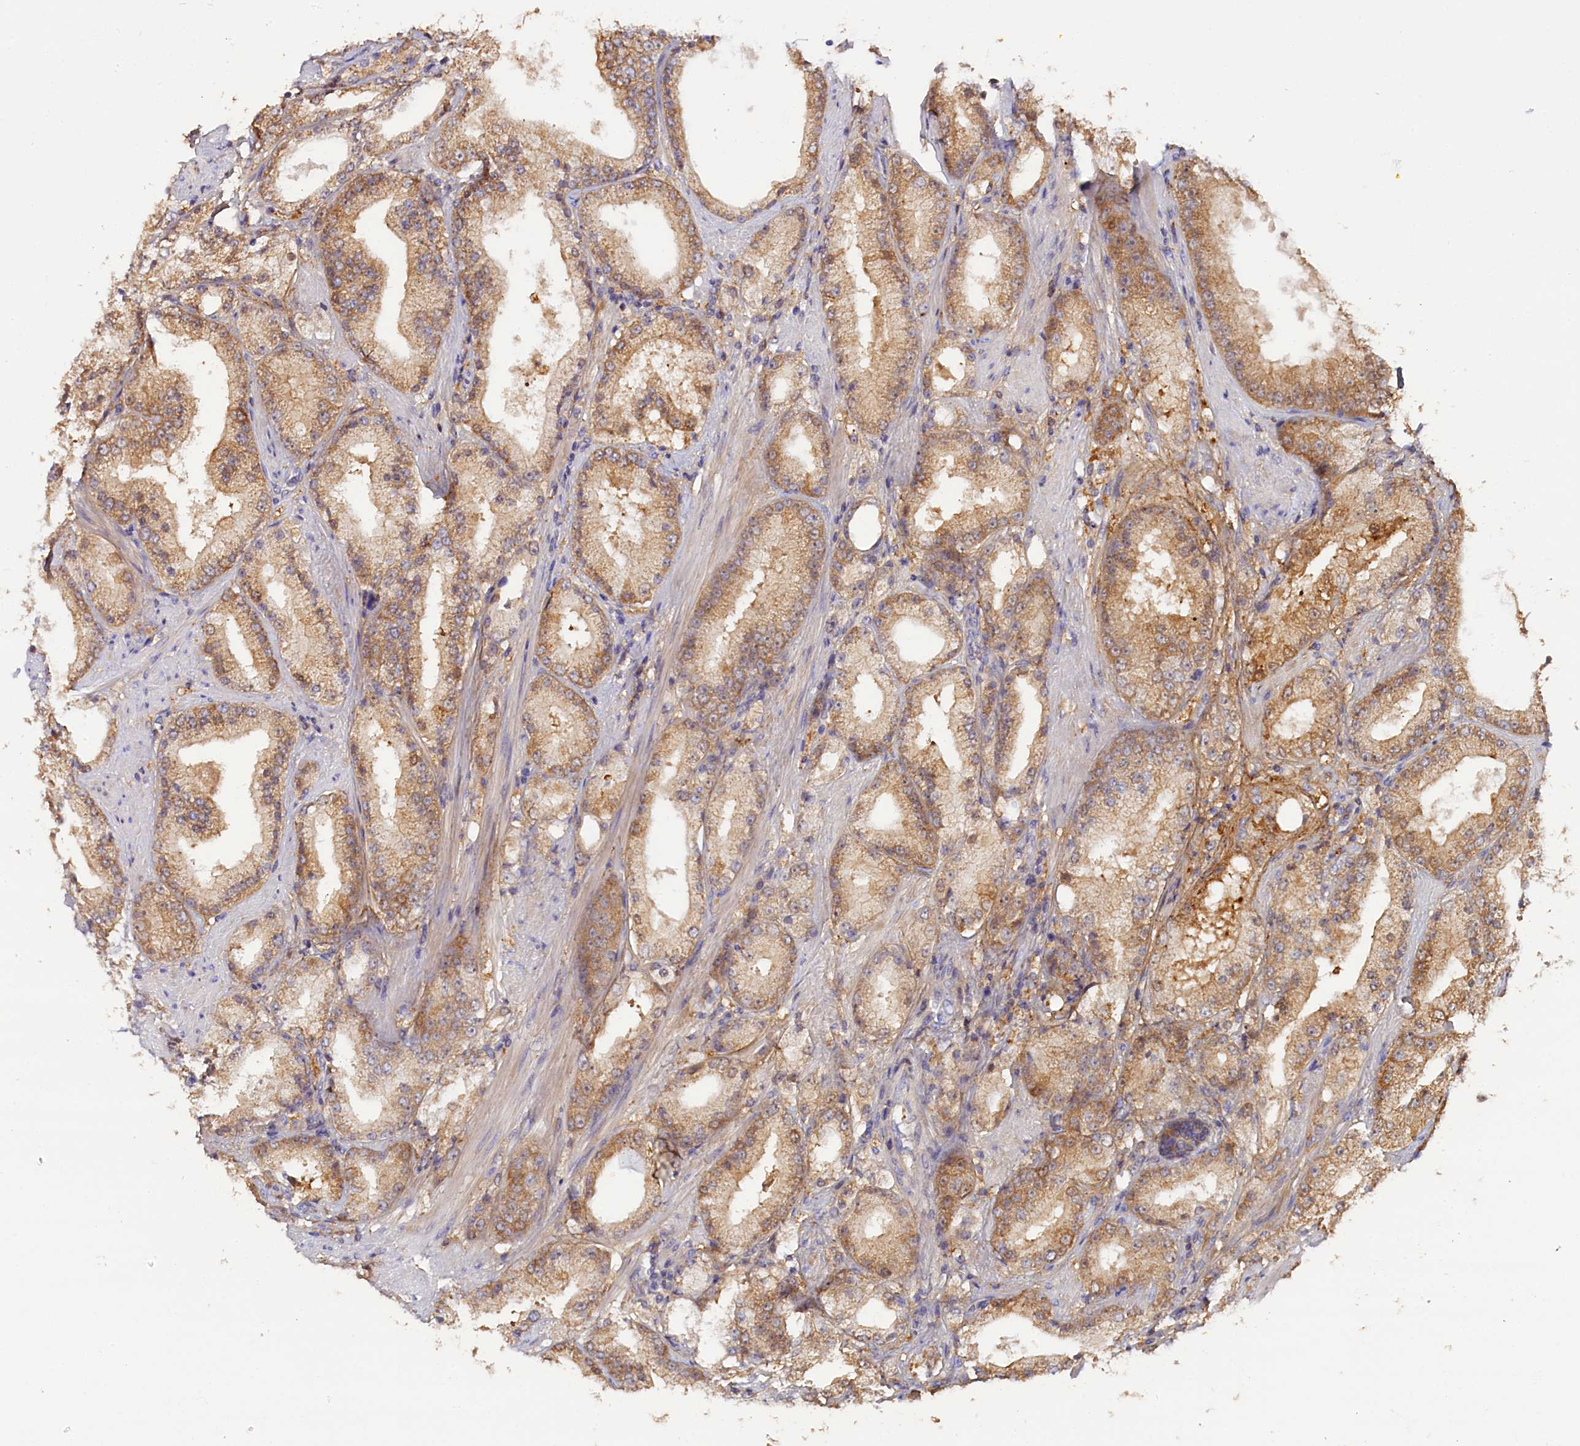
{"staining": {"intensity": "moderate", "quantity": ">75%", "location": "cytoplasmic/membranous"}, "tissue": "prostate cancer", "cell_type": "Tumor cells", "image_type": "cancer", "snomed": [{"axis": "morphology", "description": "Adenocarcinoma, Low grade"}, {"axis": "topography", "description": "Prostate"}], "caption": "Moderate cytoplasmic/membranous staining for a protein is identified in about >75% of tumor cells of prostate cancer (low-grade adenocarcinoma) using immunohistochemistry (IHC).", "gene": "KATNB1", "patient": {"sex": "male", "age": 67}}